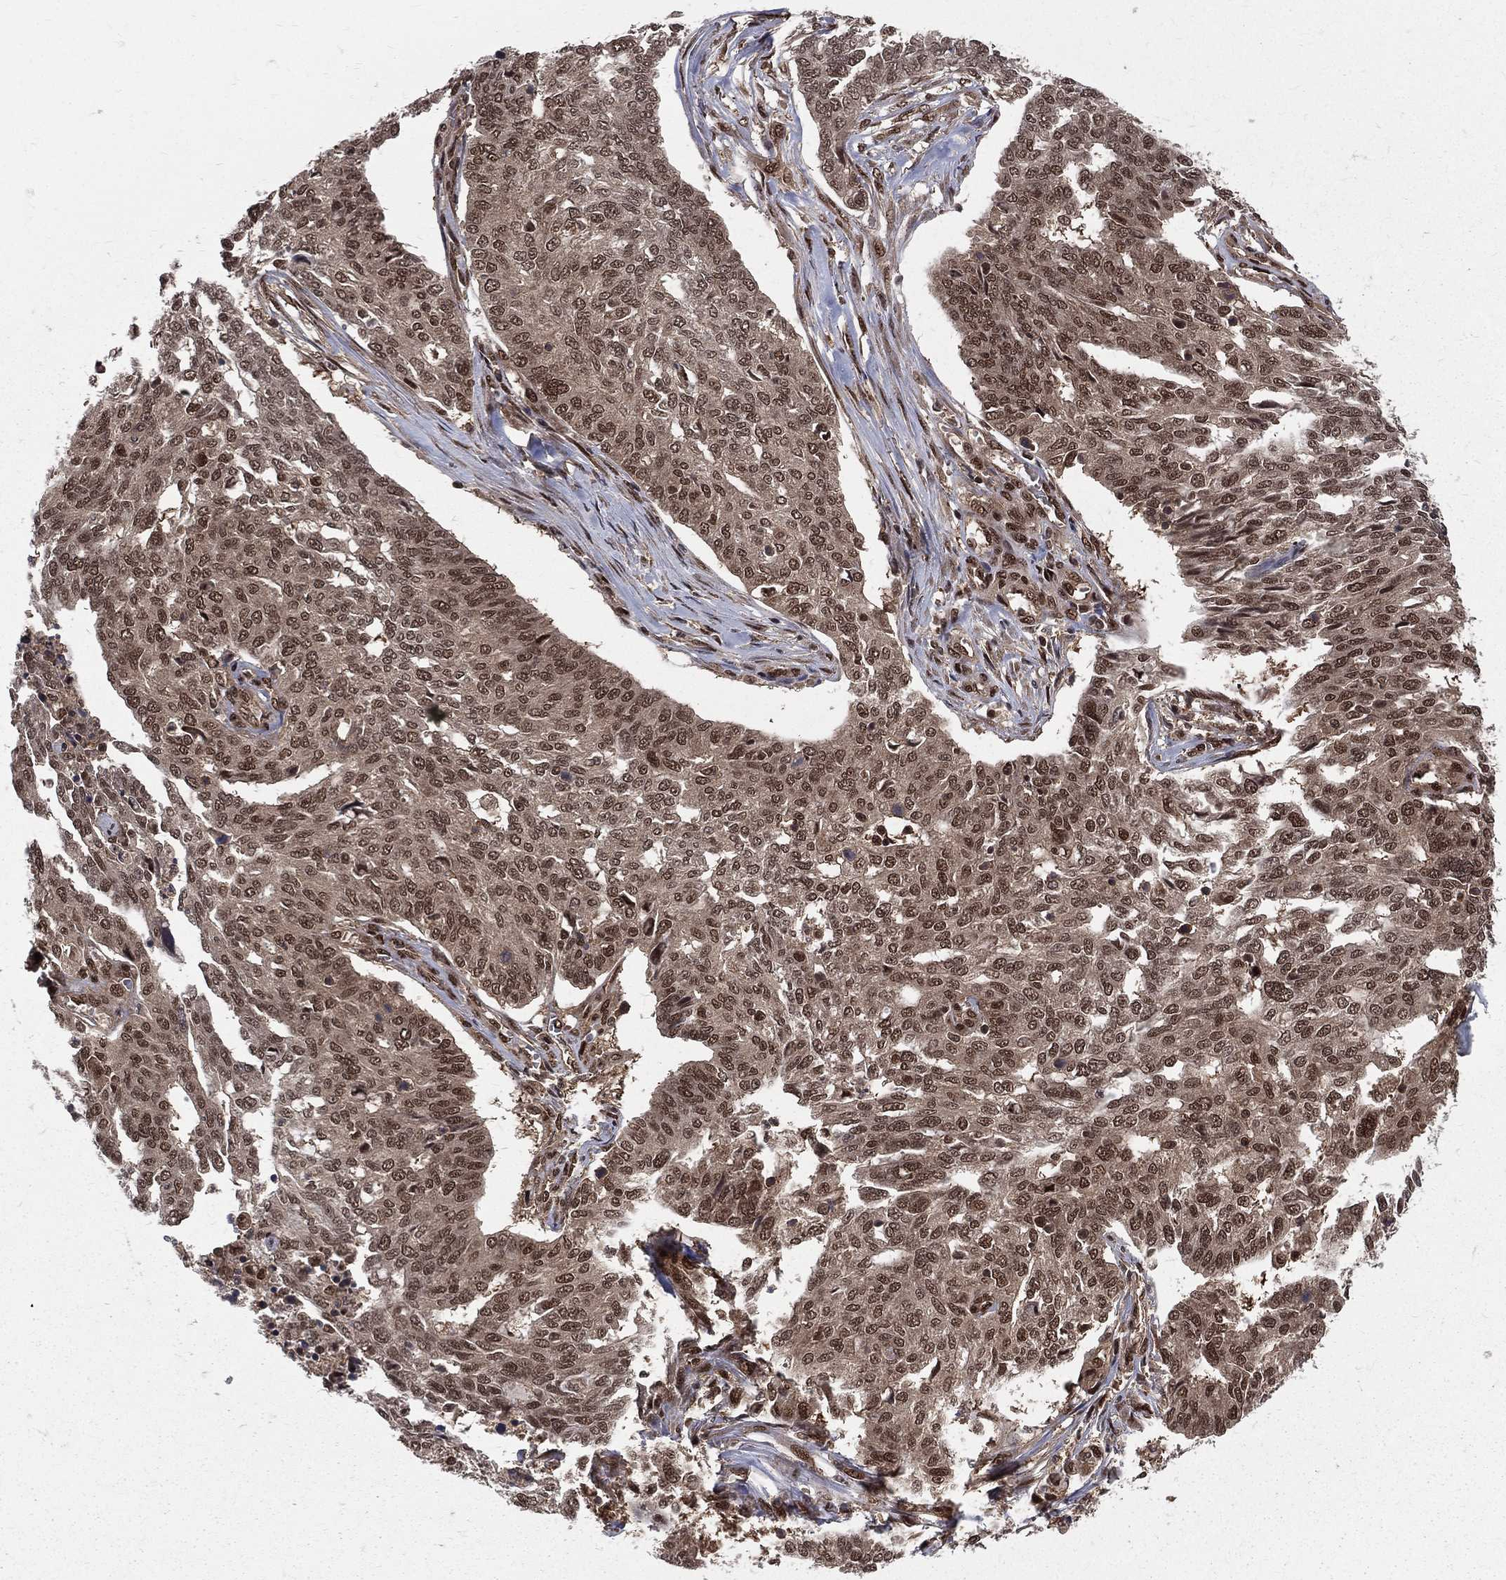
{"staining": {"intensity": "moderate", "quantity": ">75%", "location": "nuclear"}, "tissue": "ovarian cancer", "cell_type": "Tumor cells", "image_type": "cancer", "snomed": [{"axis": "morphology", "description": "Cystadenocarcinoma, serous, NOS"}, {"axis": "topography", "description": "Ovary"}], "caption": "Ovarian cancer tissue displays moderate nuclear expression in approximately >75% of tumor cells, visualized by immunohistochemistry.", "gene": "COPS4", "patient": {"sex": "female", "age": 67}}